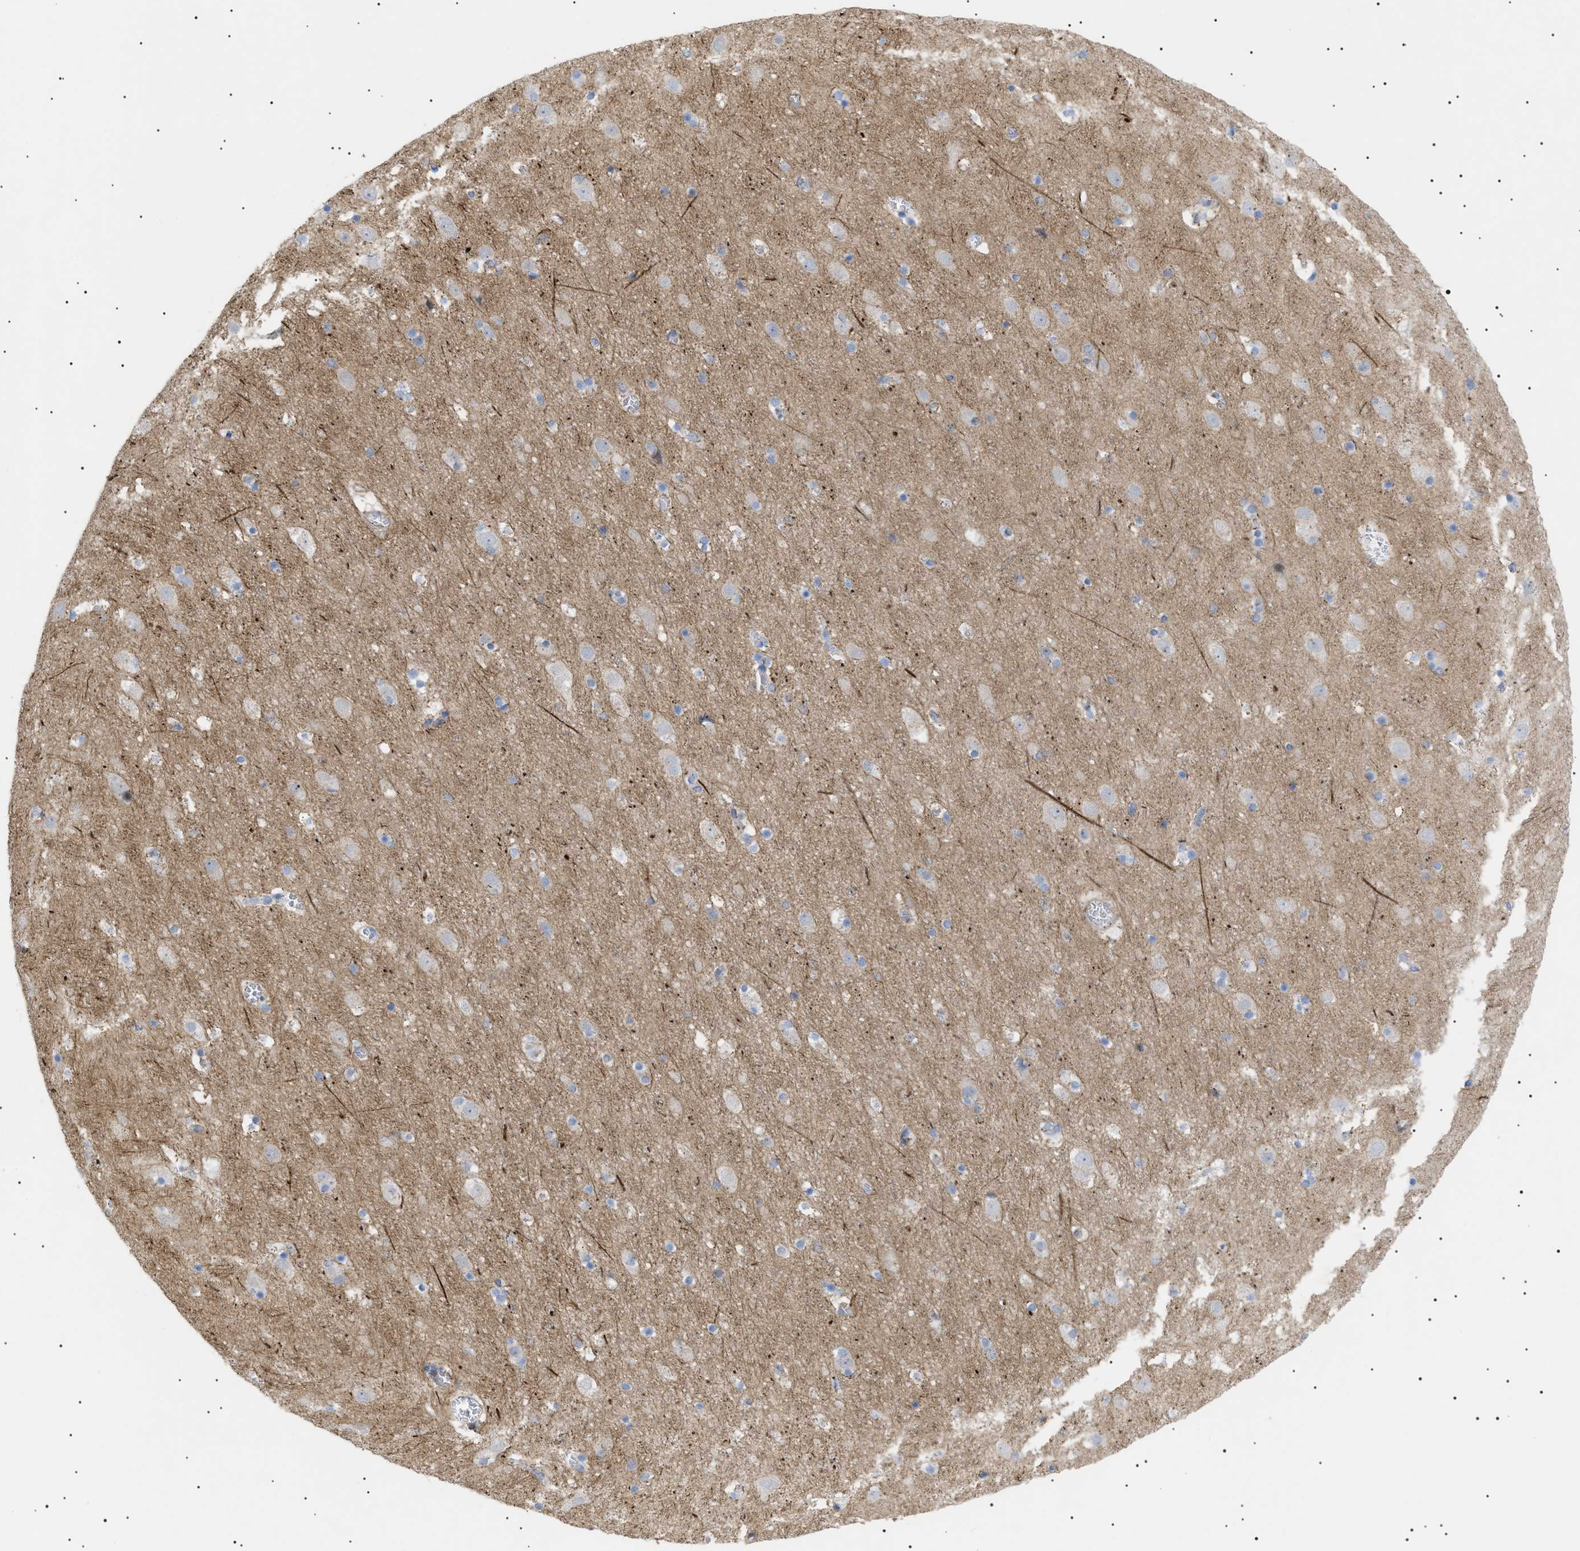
{"staining": {"intensity": "weak", "quantity": "25%-75%", "location": "cytoplasmic/membranous"}, "tissue": "cerebral cortex", "cell_type": "Endothelial cells", "image_type": "normal", "snomed": [{"axis": "morphology", "description": "Normal tissue, NOS"}, {"axis": "topography", "description": "Cerebral cortex"}], "caption": "Cerebral cortex stained with a brown dye displays weak cytoplasmic/membranous positive positivity in approximately 25%-75% of endothelial cells.", "gene": "SFXN5", "patient": {"sex": "male", "age": 45}}